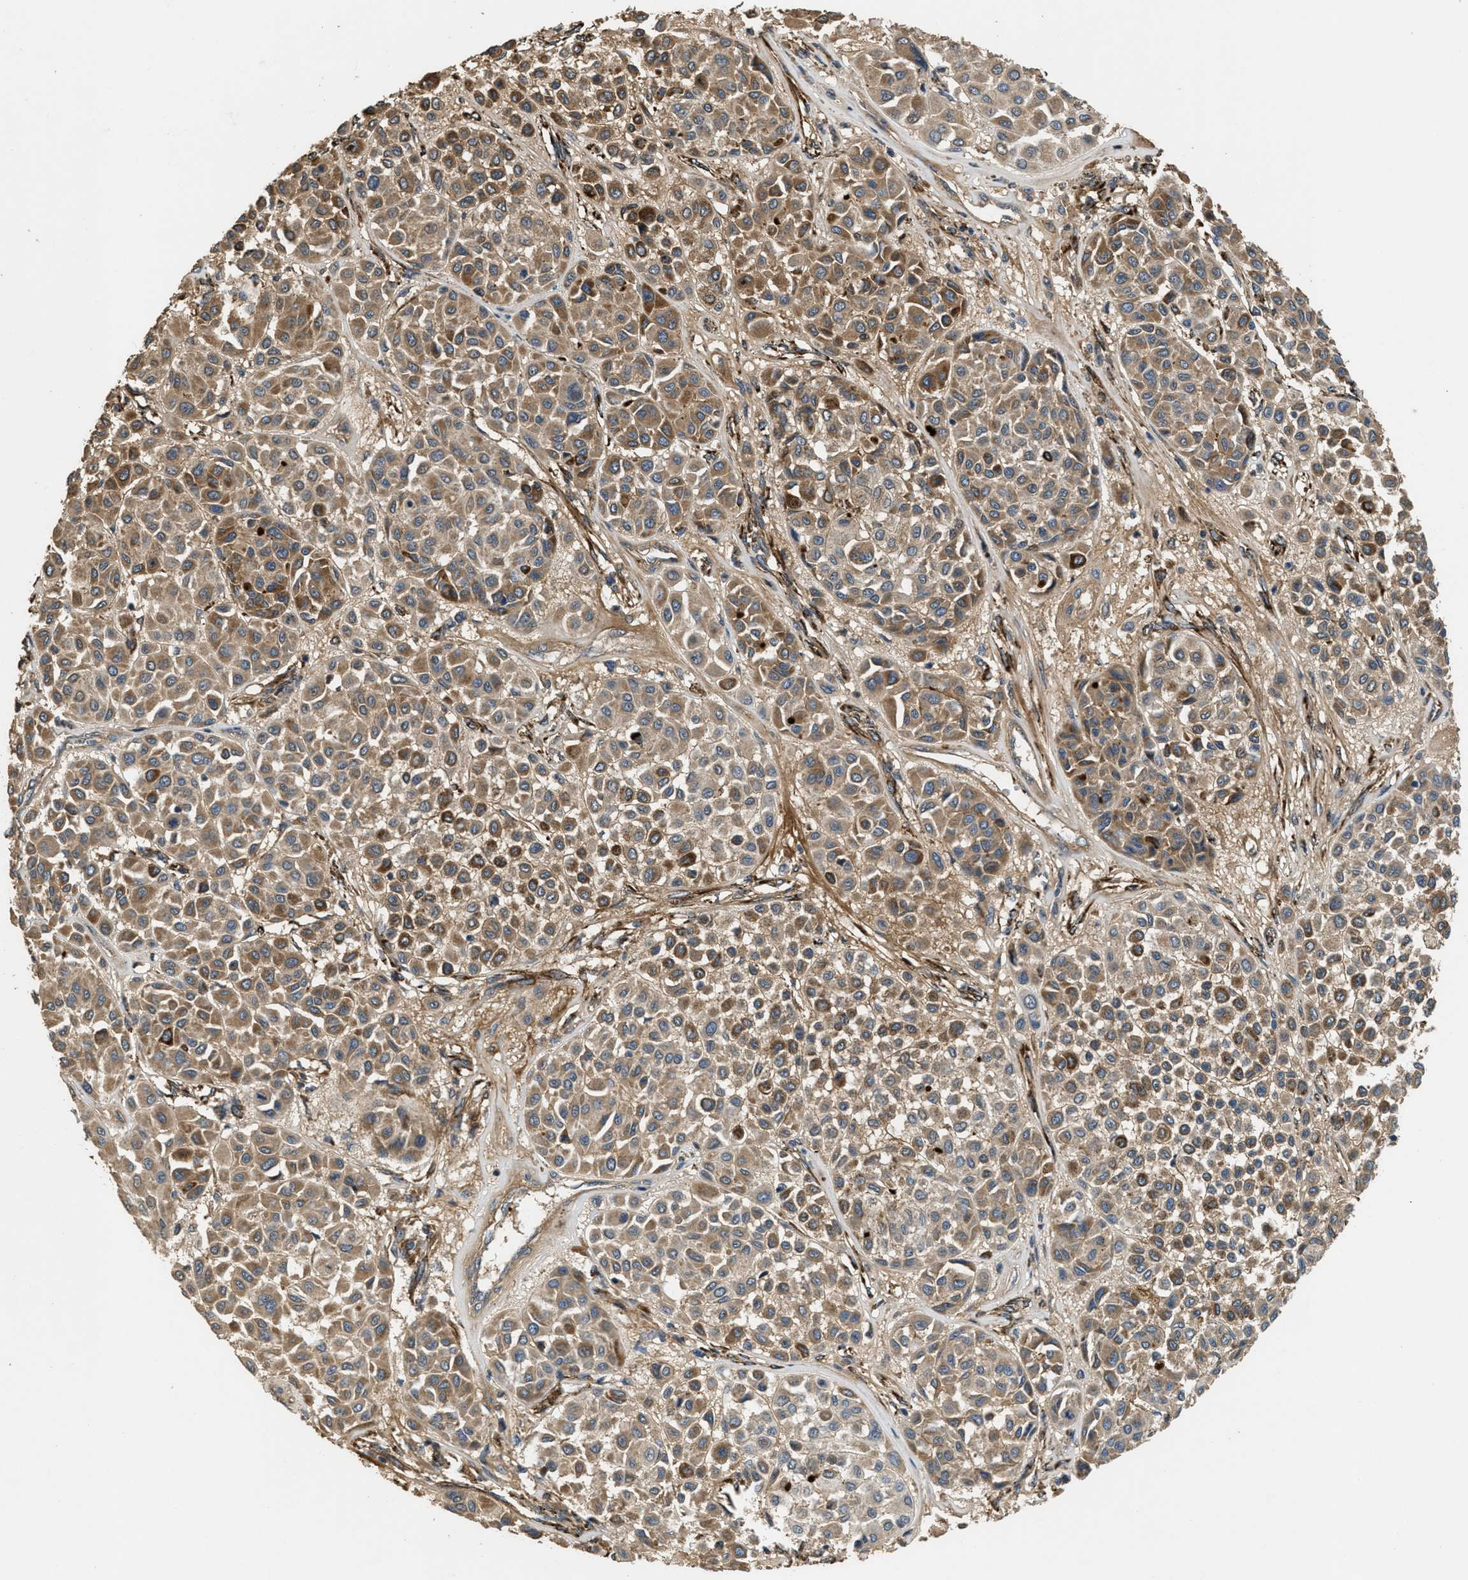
{"staining": {"intensity": "moderate", "quantity": ">75%", "location": "cytoplasmic/membranous"}, "tissue": "melanoma", "cell_type": "Tumor cells", "image_type": "cancer", "snomed": [{"axis": "morphology", "description": "Malignant melanoma, Metastatic site"}, {"axis": "topography", "description": "Soft tissue"}], "caption": "Human melanoma stained with a protein marker displays moderate staining in tumor cells.", "gene": "THBS2", "patient": {"sex": "male", "age": 41}}